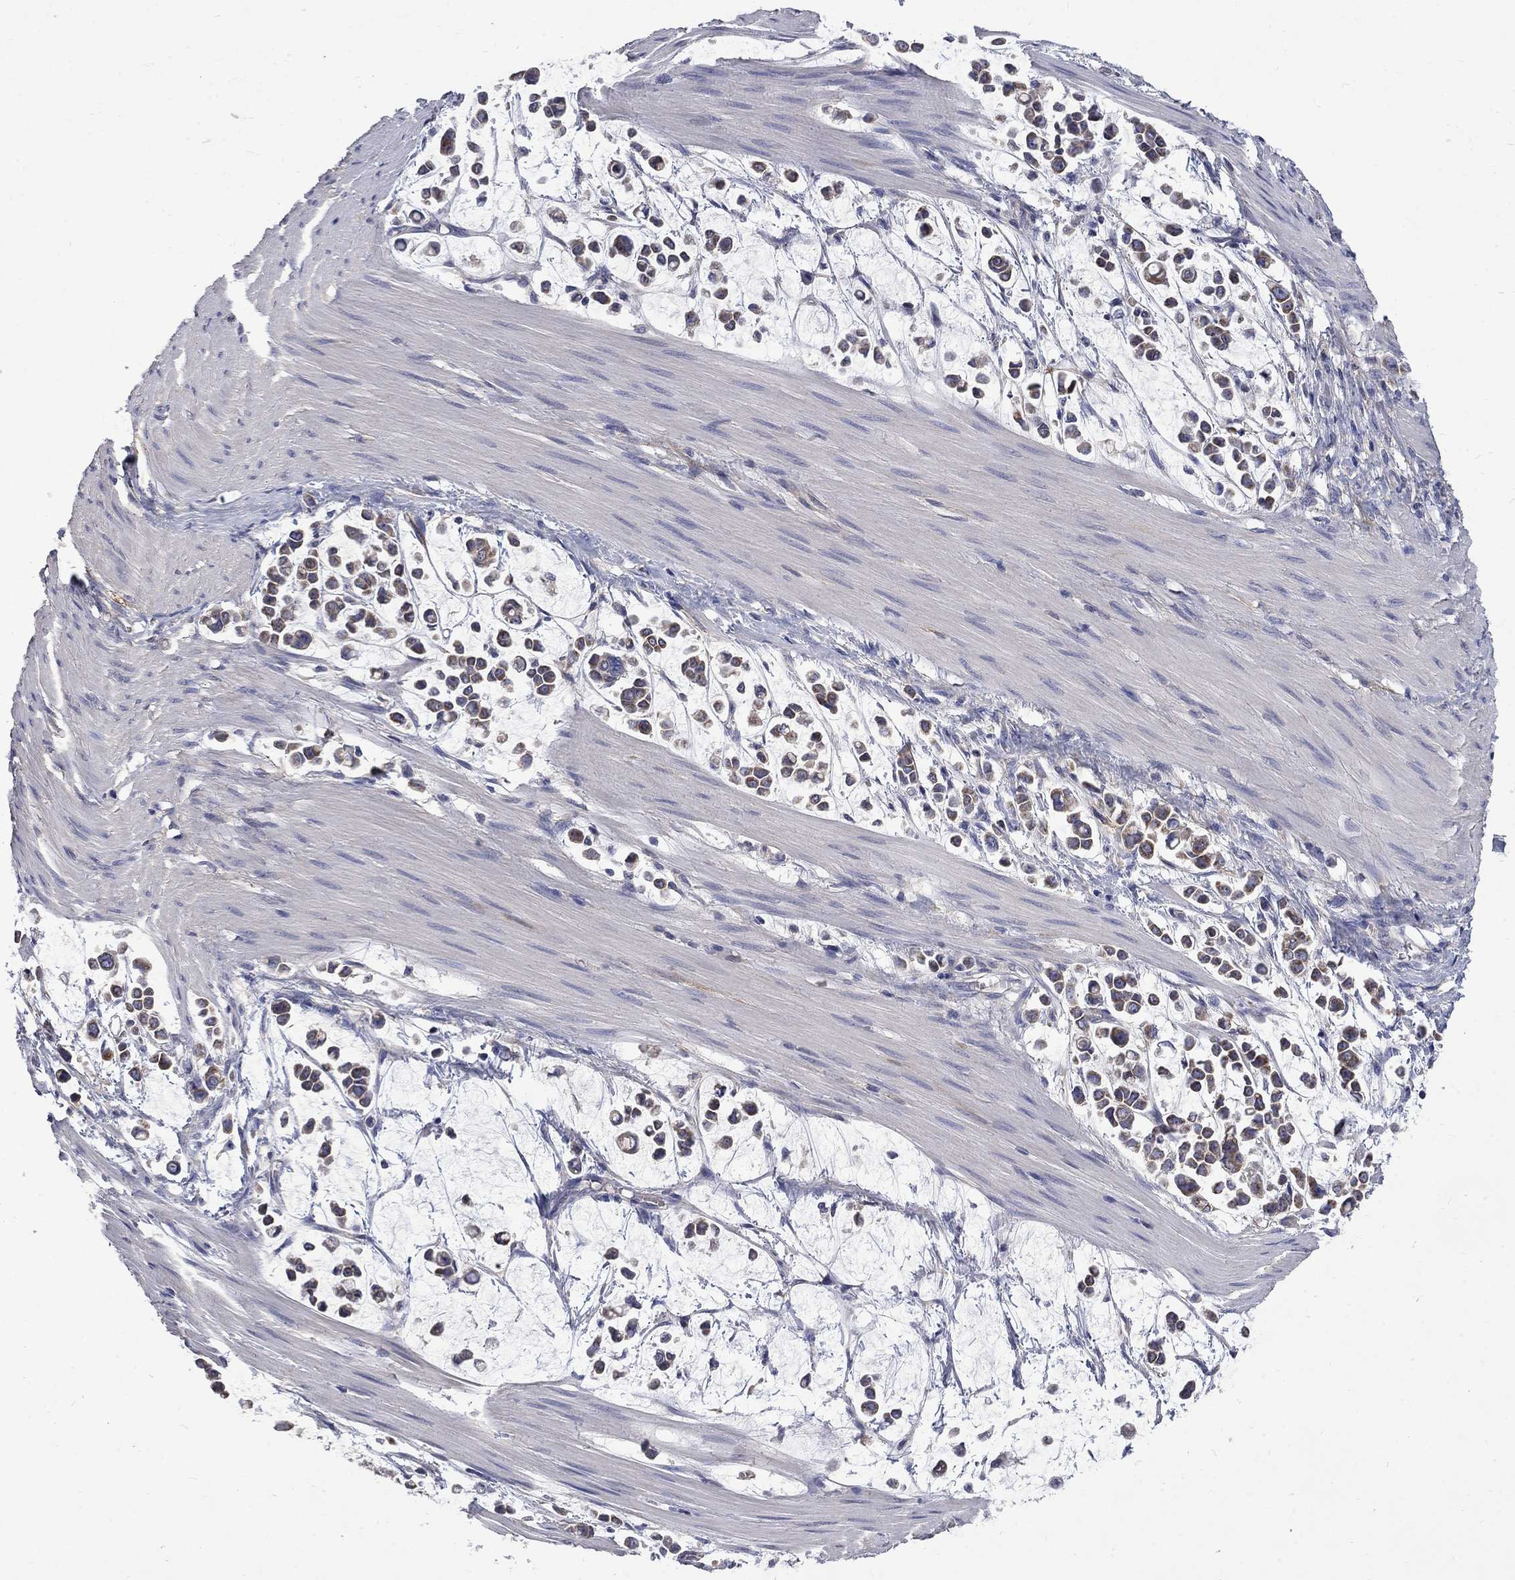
{"staining": {"intensity": "moderate", "quantity": "25%-75%", "location": "cytoplasmic/membranous"}, "tissue": "stomach cancer", "cell_type": "Tumor cells", "image_type": "cancer", "snomed": [{"axis": "morphology", "description": "Adenocarcinoma, NOS"}, {"axis": "topography", "description": "Stomach"}], "caption": "Stomach cancer (adenocarcinoma) stained for a protein (brown) demonstrates moderate cytoplasmic/membranous positive expression in approximately 25%-75% of tumor cells.", "gene": "HSPA12A", "patient": {"sex": "male", "age": 82}}